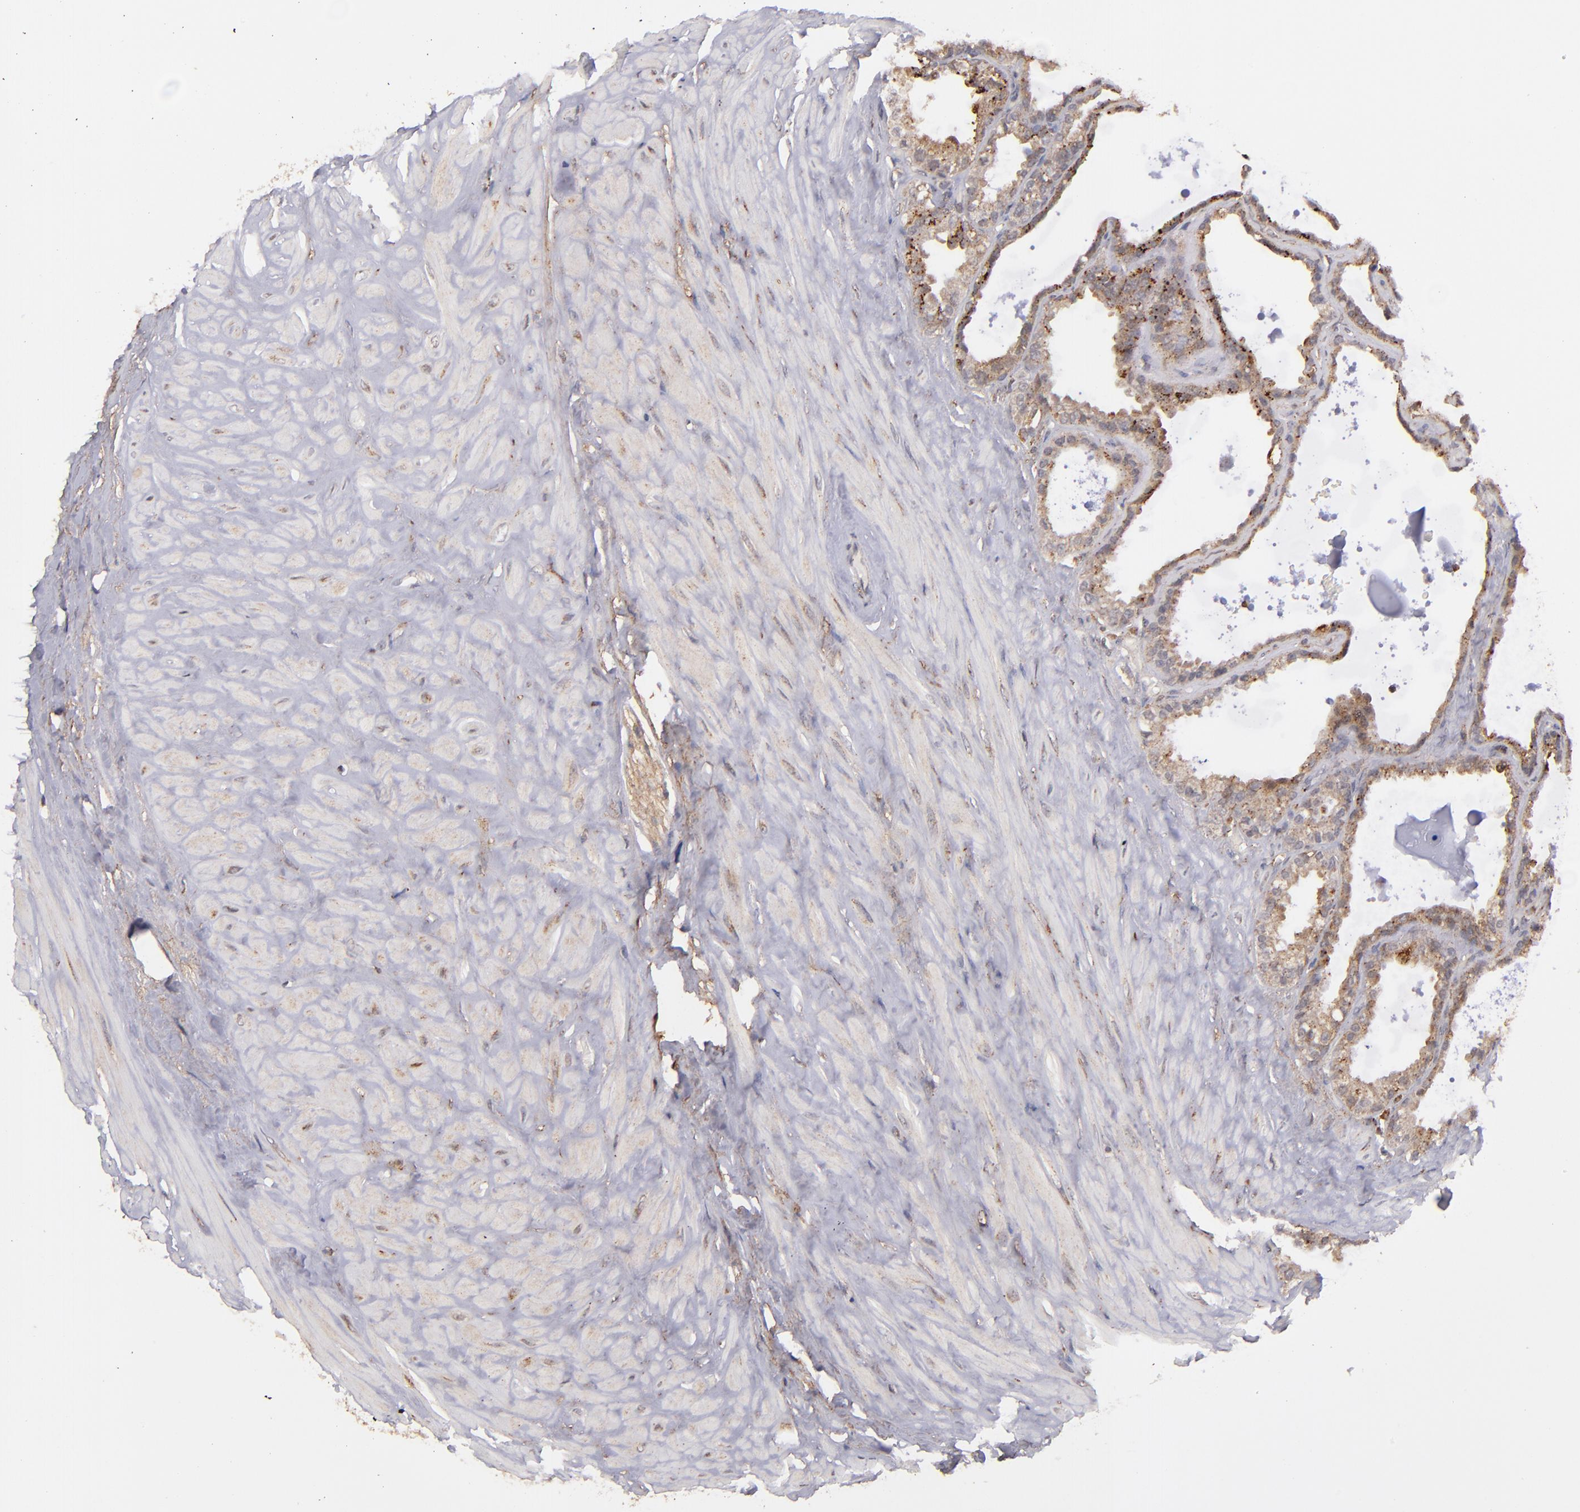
{"staining": {"intensity": "moderate", "quantity": "25%-75%", "location": "cytoplasmic/membranous"}, "tissue": "seminal vesicle", "cell_type": "Glandular cells", "image_type": "normal", "snomed": [{"axis": "morphology", "description": "Normal tissue, NOS"}, {"axis": "morphology", "description": "Inflammation, NOS"}, {"axis": "topography", "description": "Urinary bladder"}, {"axis": "topography", "description": "Prostate"}, {"axis": "topography", "description": "Seminal veicle"}], "caption": "Moderate cytoplasmic/membranous expression is identified in approximately 25%-75% of glandular cells in unremarkable seminal vesicle.", "gene": "ZFYVE1", "patient": {"sex": "male", "age": 82}}